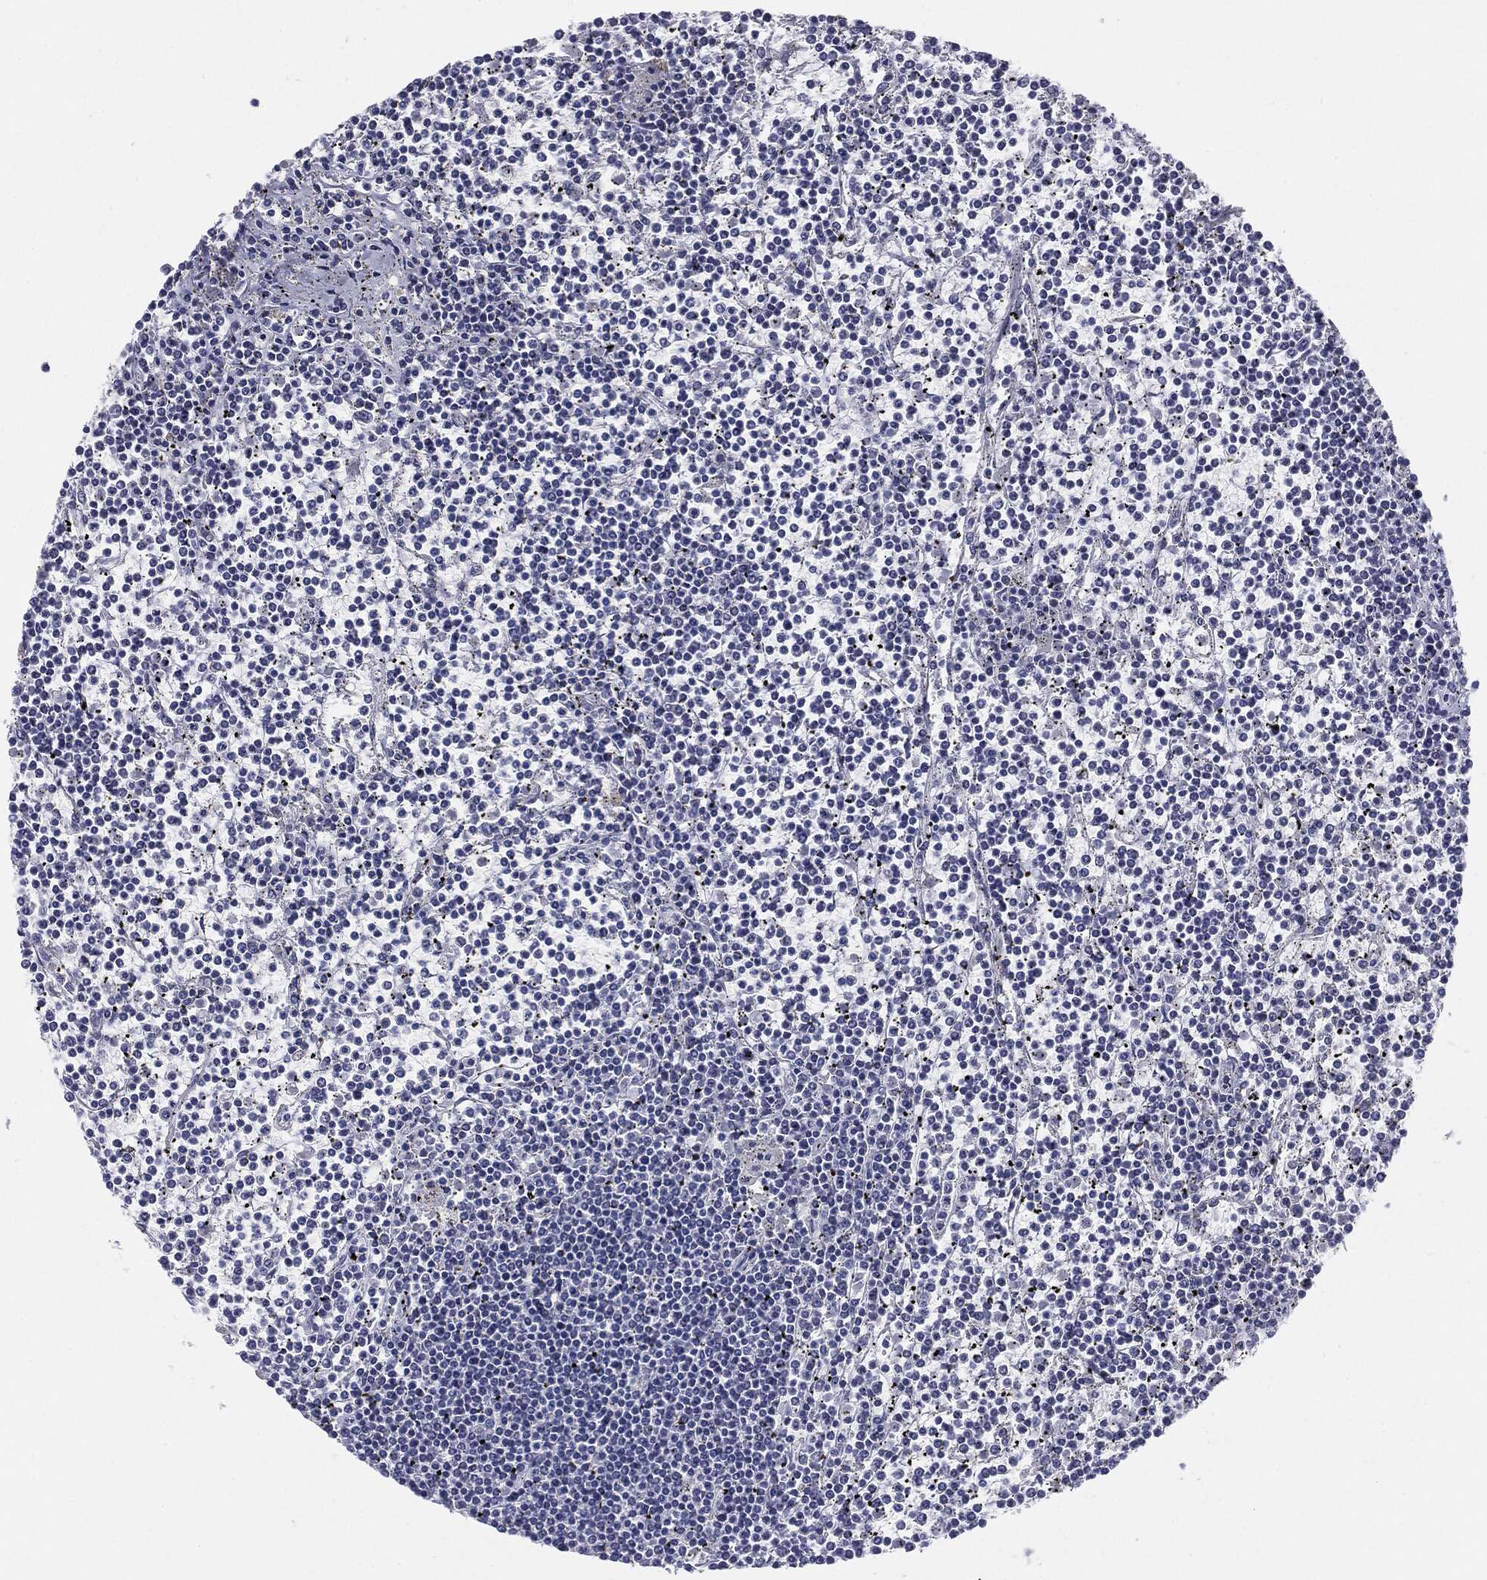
{"staining": {"intensity": "negative", "quantity": "none", "location": "none"}, "tissue": "lymphoma", "cell_type": "Tumor cells", "image_type": "cancer", "snomed": [{"axis": "morphology", "description": "Malignant lymphoma, non-Hodgkin's type, Low grade"}, {"axis": "topography", "description": "Spleen"}], "caption": "Immunohistochemical staining of malignant lymphoma, non-Hodgkin's type (low-grade) displays no significant expression in tumor cells.", "gene": "SLC5A5", "patient": {"sex": "female", "age": 19}}